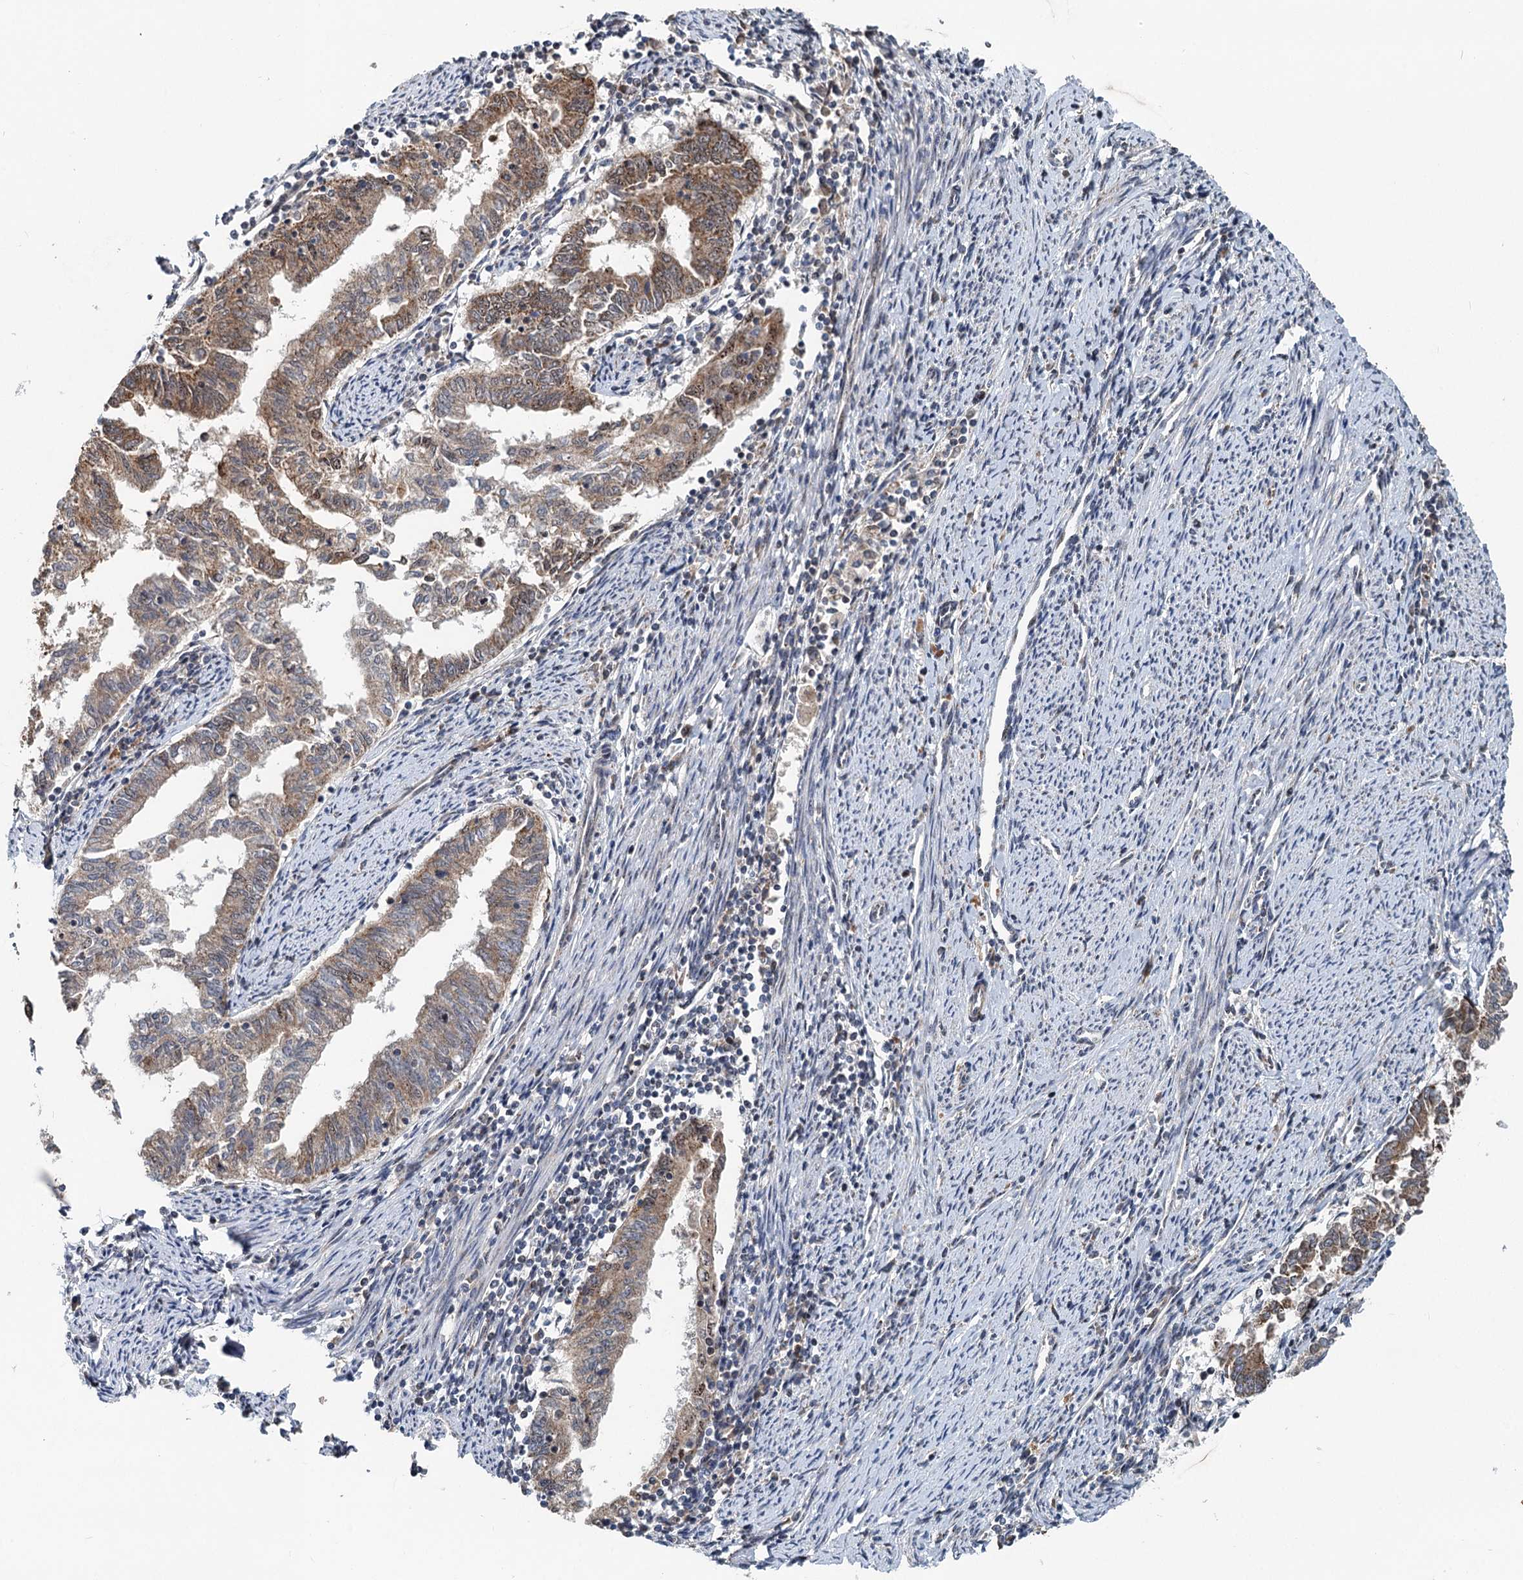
{"staining": {"intensity": "moderate", "quantity": ">75%", "location": "cytoplasmic/membranous"}, "tissue": "endometrial cancer", "cell_type": "Tumor cells", "image_type": "cancer", "snomed": [{"axis": "morphology", "description": "Adenocarcinoma, NOS"}, {"axis": "topography", "description": "Endometrium"}], "caption": "This photomicrograph displays immunohistochemistry staining of human endometrial adenocarcinoma, with medium moderate cytoplasmic/membranous staining in approximately >75% of tumor cells.", "gene": "RITA1", "patient": {"sex": "female", "age": 79}}